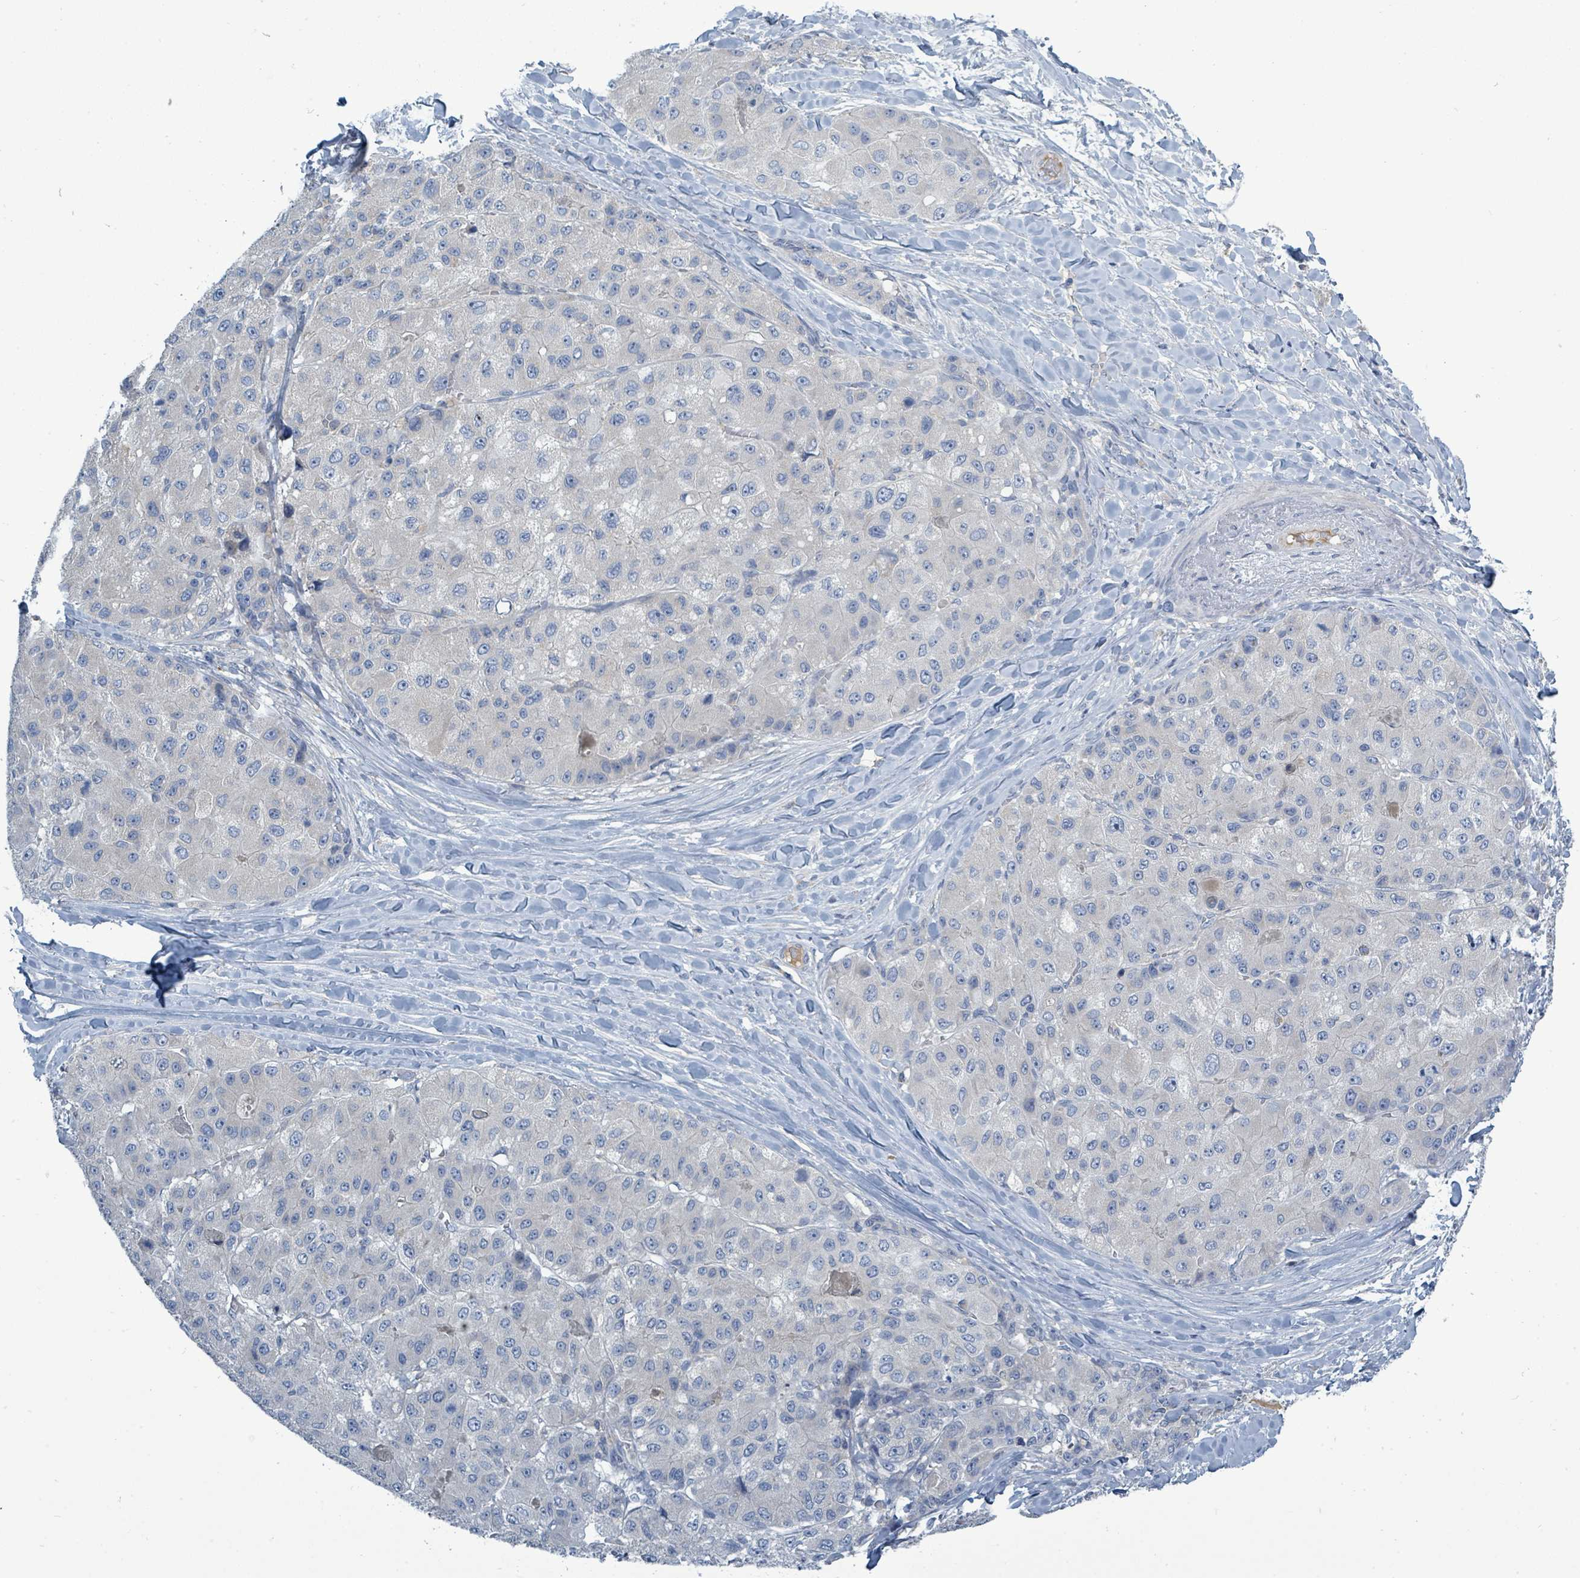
{"staining": {"intensity": "negative", "quantity": "none", "location": "none"}, "tissue": "liver cancer", "cell_type": "Tumor cells", "image_type": "cancer", "snomed": [{"axis": "morphology", "description": "Carcinoma, Hepatocellular, NOS"}, {"axis": "topography", "description": "Liver"}], "caption": "Immunohistochemical staining of liver cancer displays no significant expression in tumor cells.", "gene": "SLC25A23", "patient": {"sex": "male", "age": 80}}